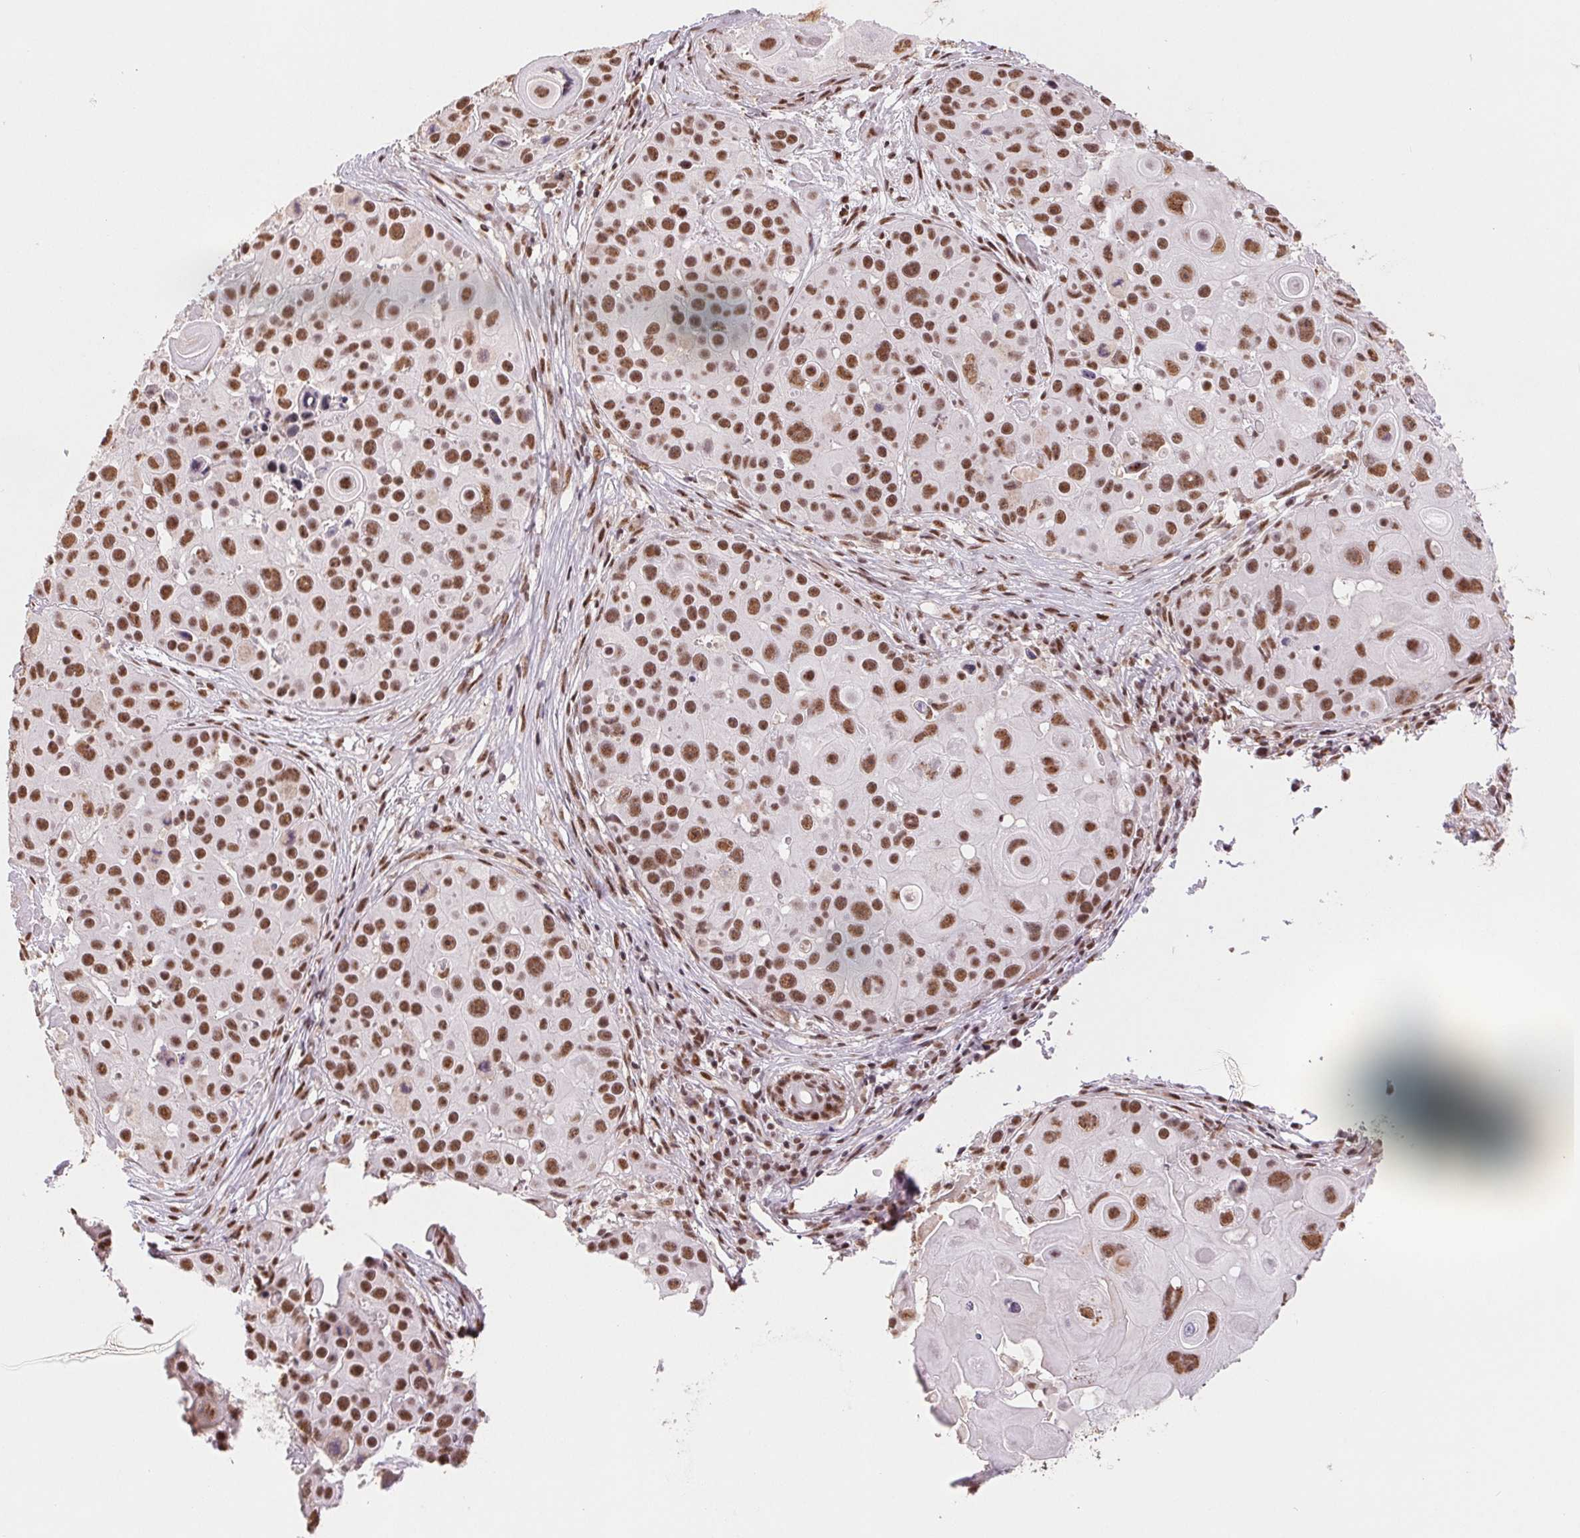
{"staining": {"intensity": "strong", "quantity": ">75%", "location": "nuclear"}, "tissue": "skin cancer", "cell_type": "Tumor cells", "image_type": "cancer", "snomed": [{"axis": "morphology", "description": "Squamous cell carcinoma, NOS"}, {"axis": "topography", "description": "Skin"}], "caption": "A high-resolution image shows immunohistochemistry (IHC) staining of skin squamous cell carcinoma, which exhibits strong nuclear staining in approximately >75% of tumor cells.", "gene": "SREK1", "patient": {"sex": "male", "age": 92}}